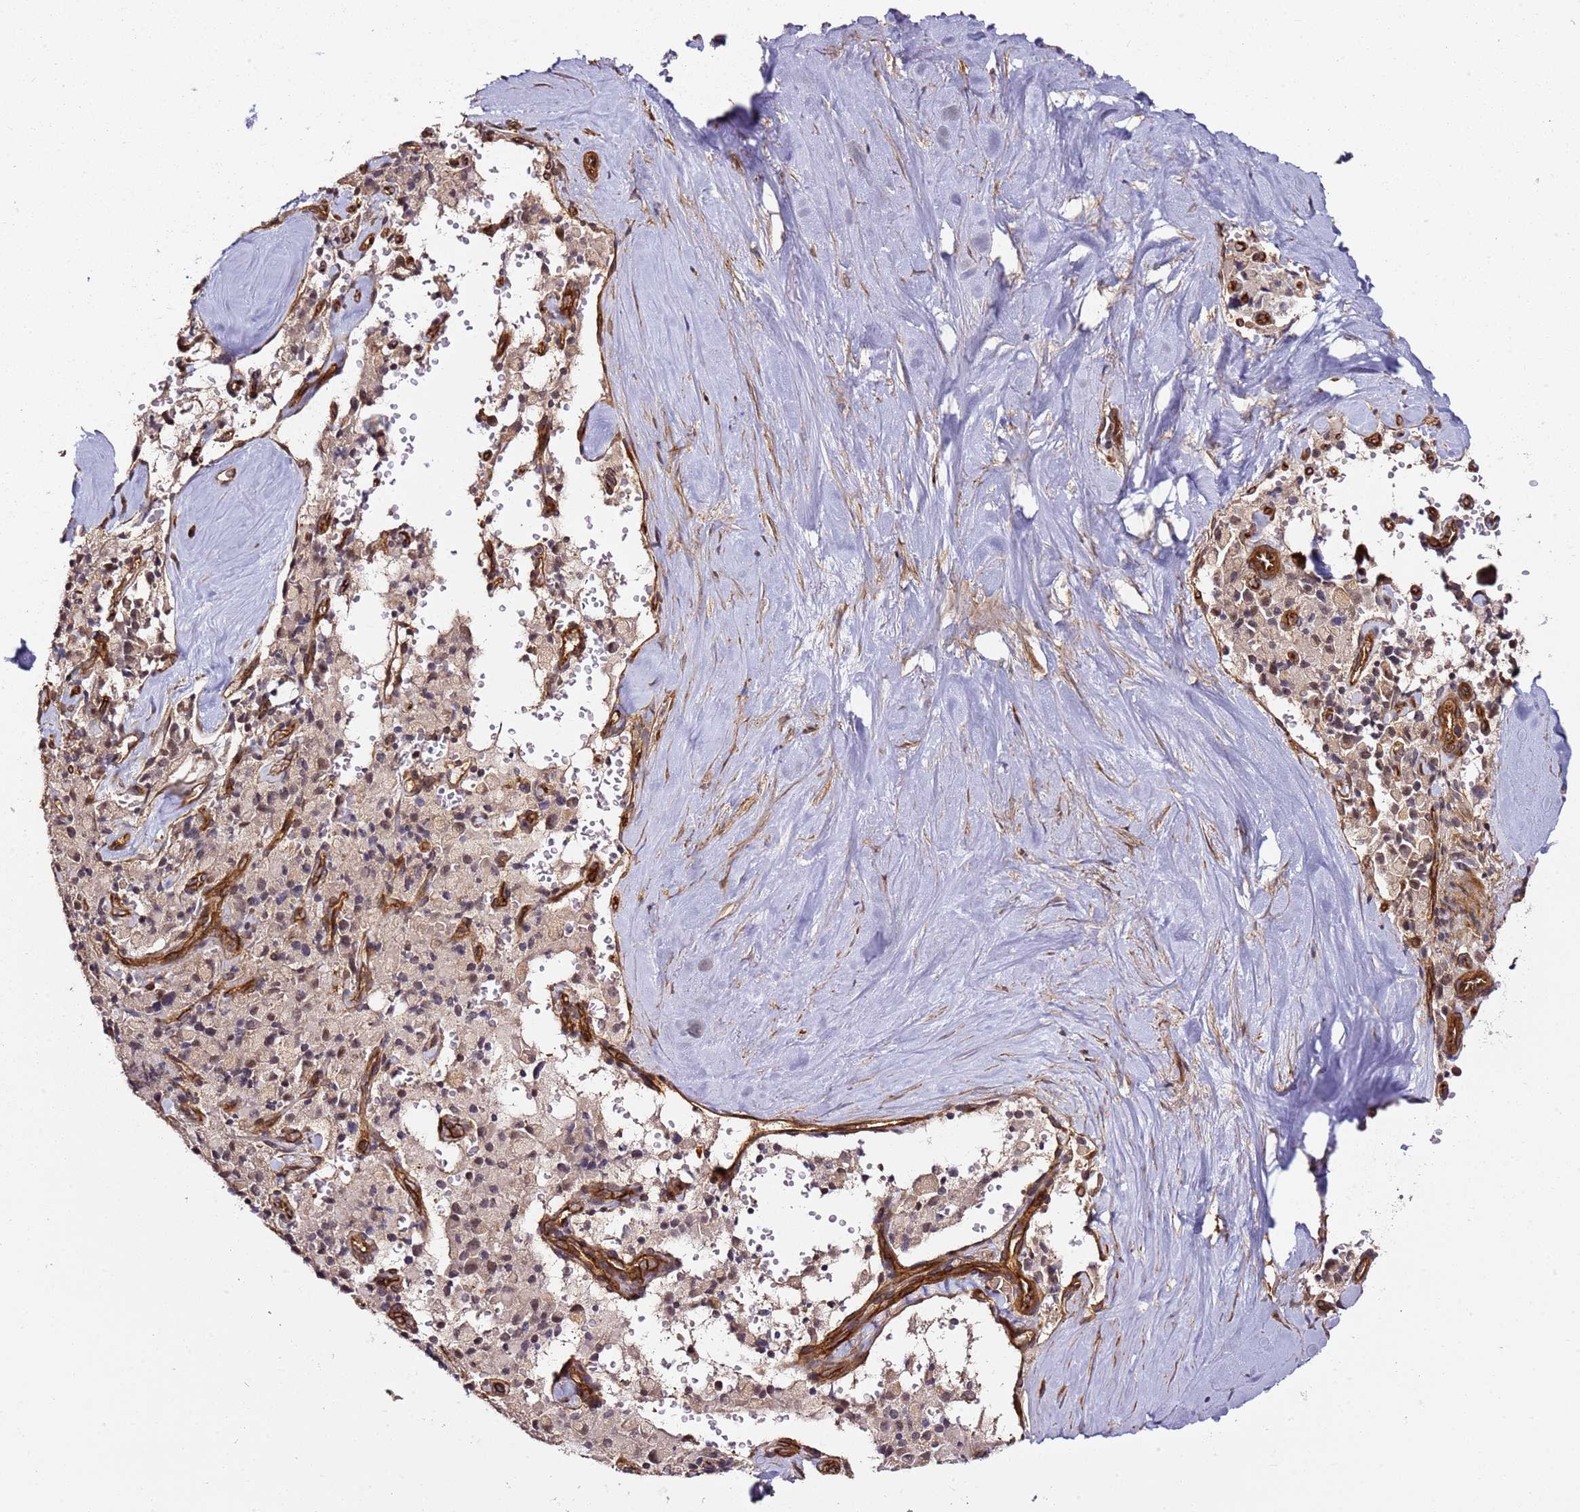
{"staining": {"intensity": "weak", "quantity": ">75%", "location": "nuclear"}, "tissue": "pancreatic cancer", "cell_type": "Tumor cells", "image_type": "cancer", "snomed": [{"axis": "morphology", "description": "Adenocarcinoma, NOS"}, {"axis": "topography", "description": "Pancreas"}], "caption": "Protein expression analysis of adenocarcinoma (pancreatic) reveals weak nuclear staining in about >75% of tumor cells. The staining was performed using DAB, with brown indicating positive protein expression. Nuclei are stained blue with hematoxylin.", "gene": "CCNYL1", "patient": {"sex": "male", "age": 65}}